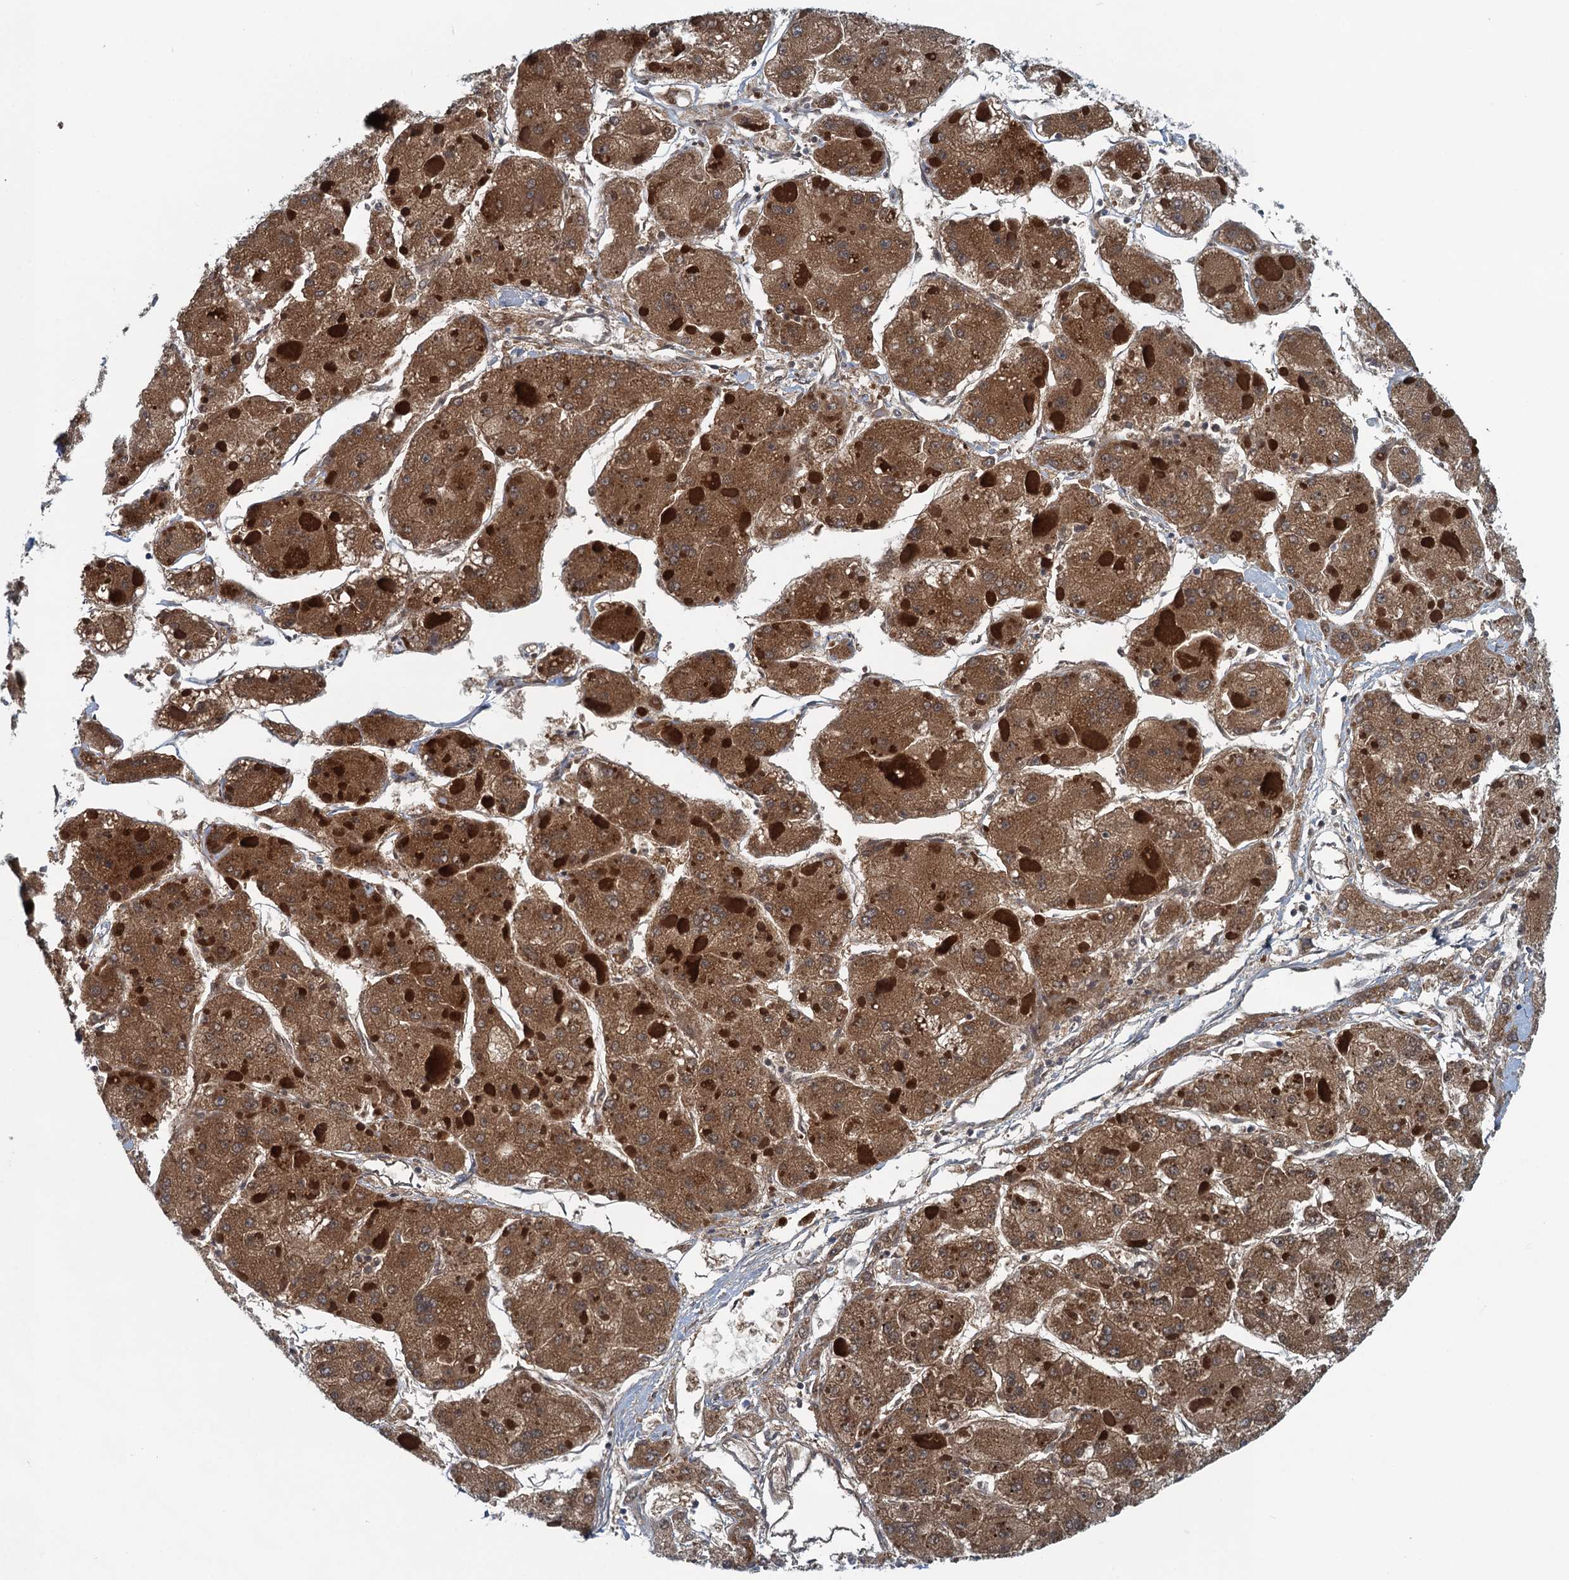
{"staining": {"intensity": "moderate", "quantity": ">75%", "location": "cytoplasmic/membranous"}, "tissue": "liver cancer", "cell_type": "Tumor cells", "image_type": "cancer", "snomed": [{"axis": "morphology", "description": "Carcinoma, Hepatocellular, NOS"}, {"axis": "topography", "description": "Liver"}], "caption": "Liver cancer (hepatocellular carcinoma) tissue exhibits moderate cytoplasmic/membranous staining in approximately >75% of tumor cells, visualized by immunohistochemistry.", "gene": "MYDGF", "patient": {"sex": "female", "age": 73}}